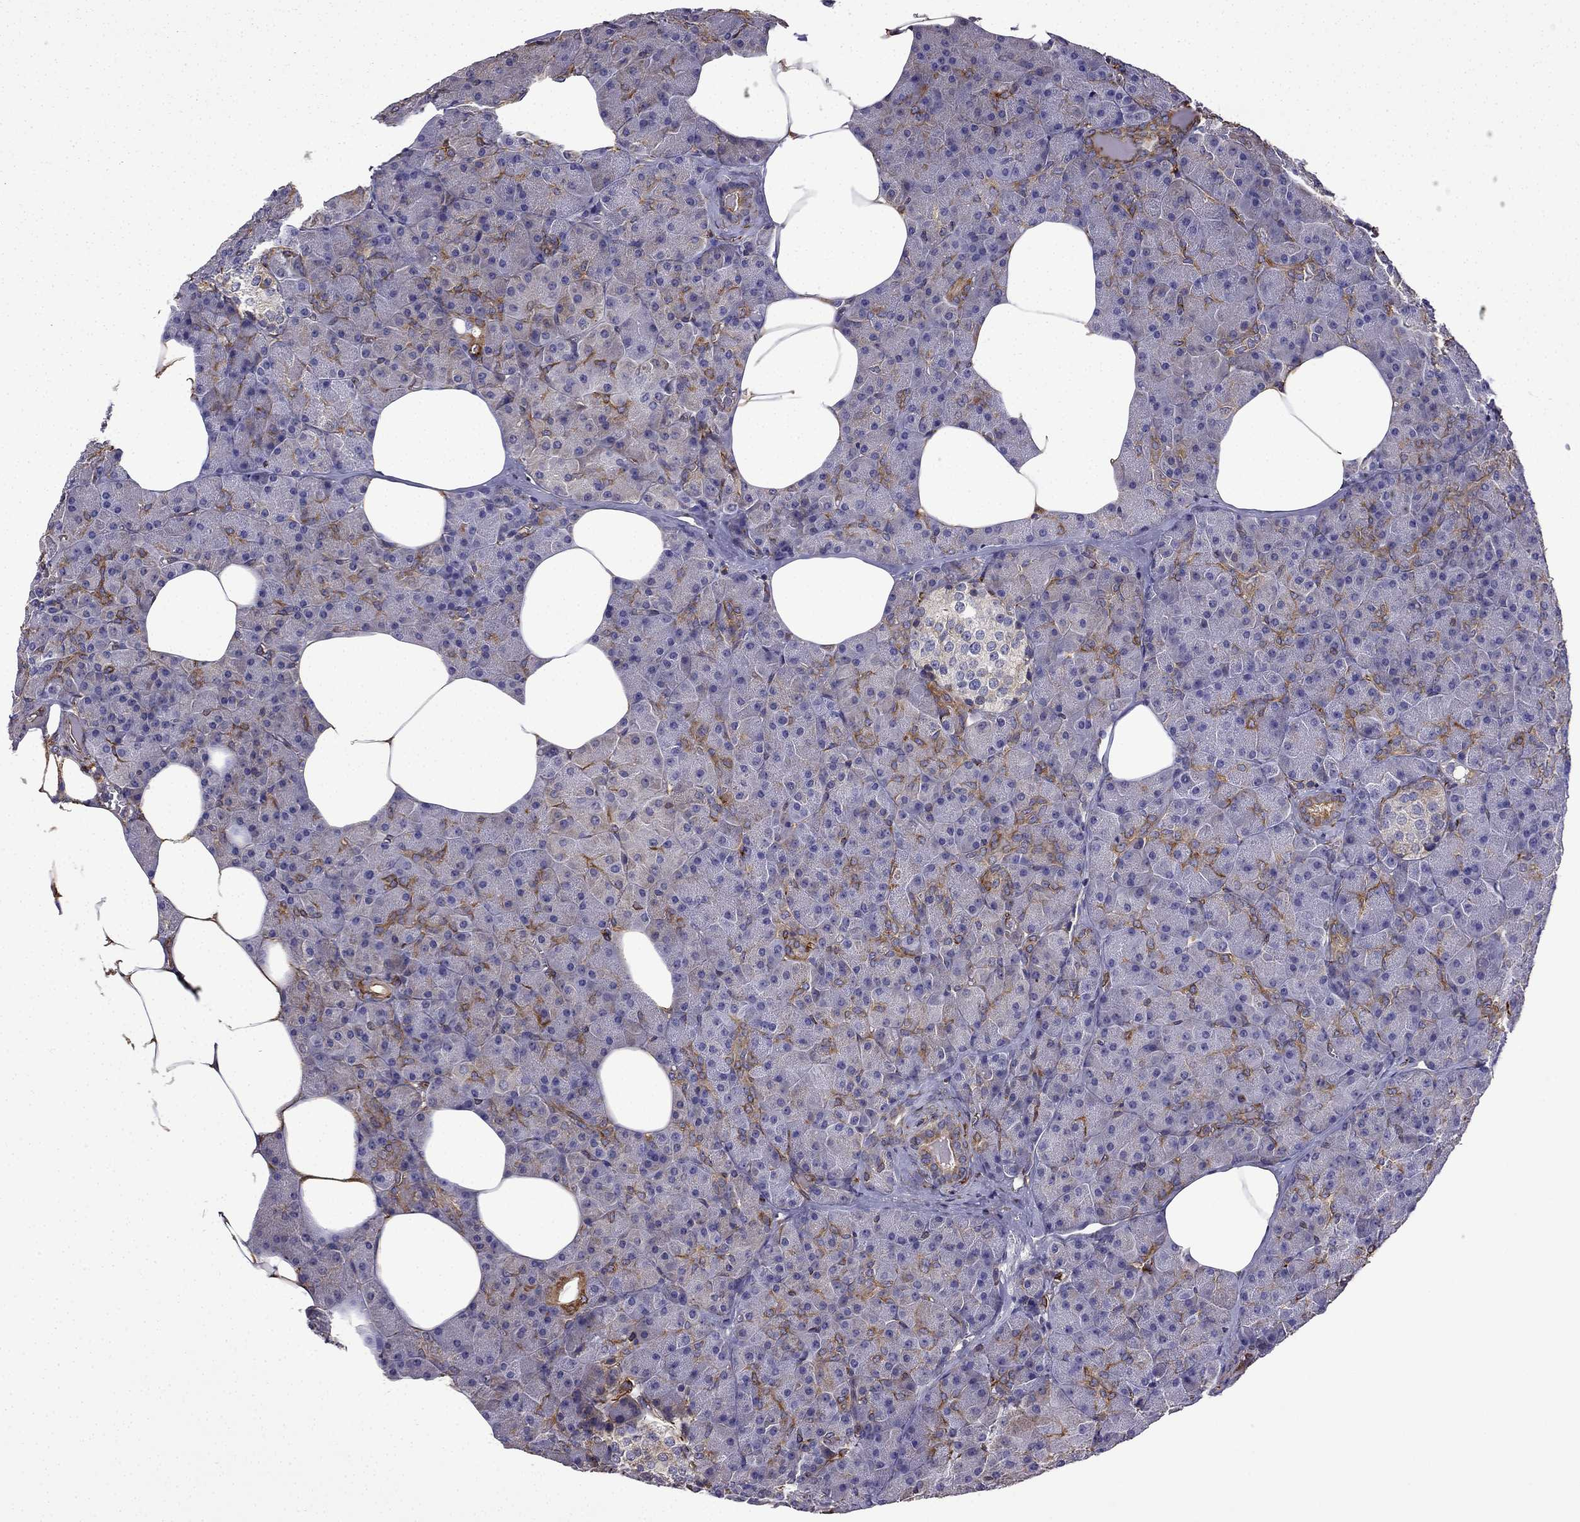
{"staining": {"intensity": "strong", "quantity": "<25%", "location": "cytoplasmic/membranous"}, "tissue": "pancreas", "cell_type": "Exocrine glandular cells", "image_type": "normal", "snomed": [{"axis": "morphology", "description": "Normal tissue, NOS"}, {"axis": "topography", "description": "Pancreas"}], "caption": "Brown immunohistochemical staining in unremarkable pancreas displays strong cytoplasmic/membranous staining in approximately <25% of exocrine glandular cells. The staining was performed using DAB to visualize the protein expression in brown, while the nuclei were stained in blue with hematoxylin (Magnification: 20x).", "gene": "MAP4", "patient": {"sex": "female", "age": 45}}